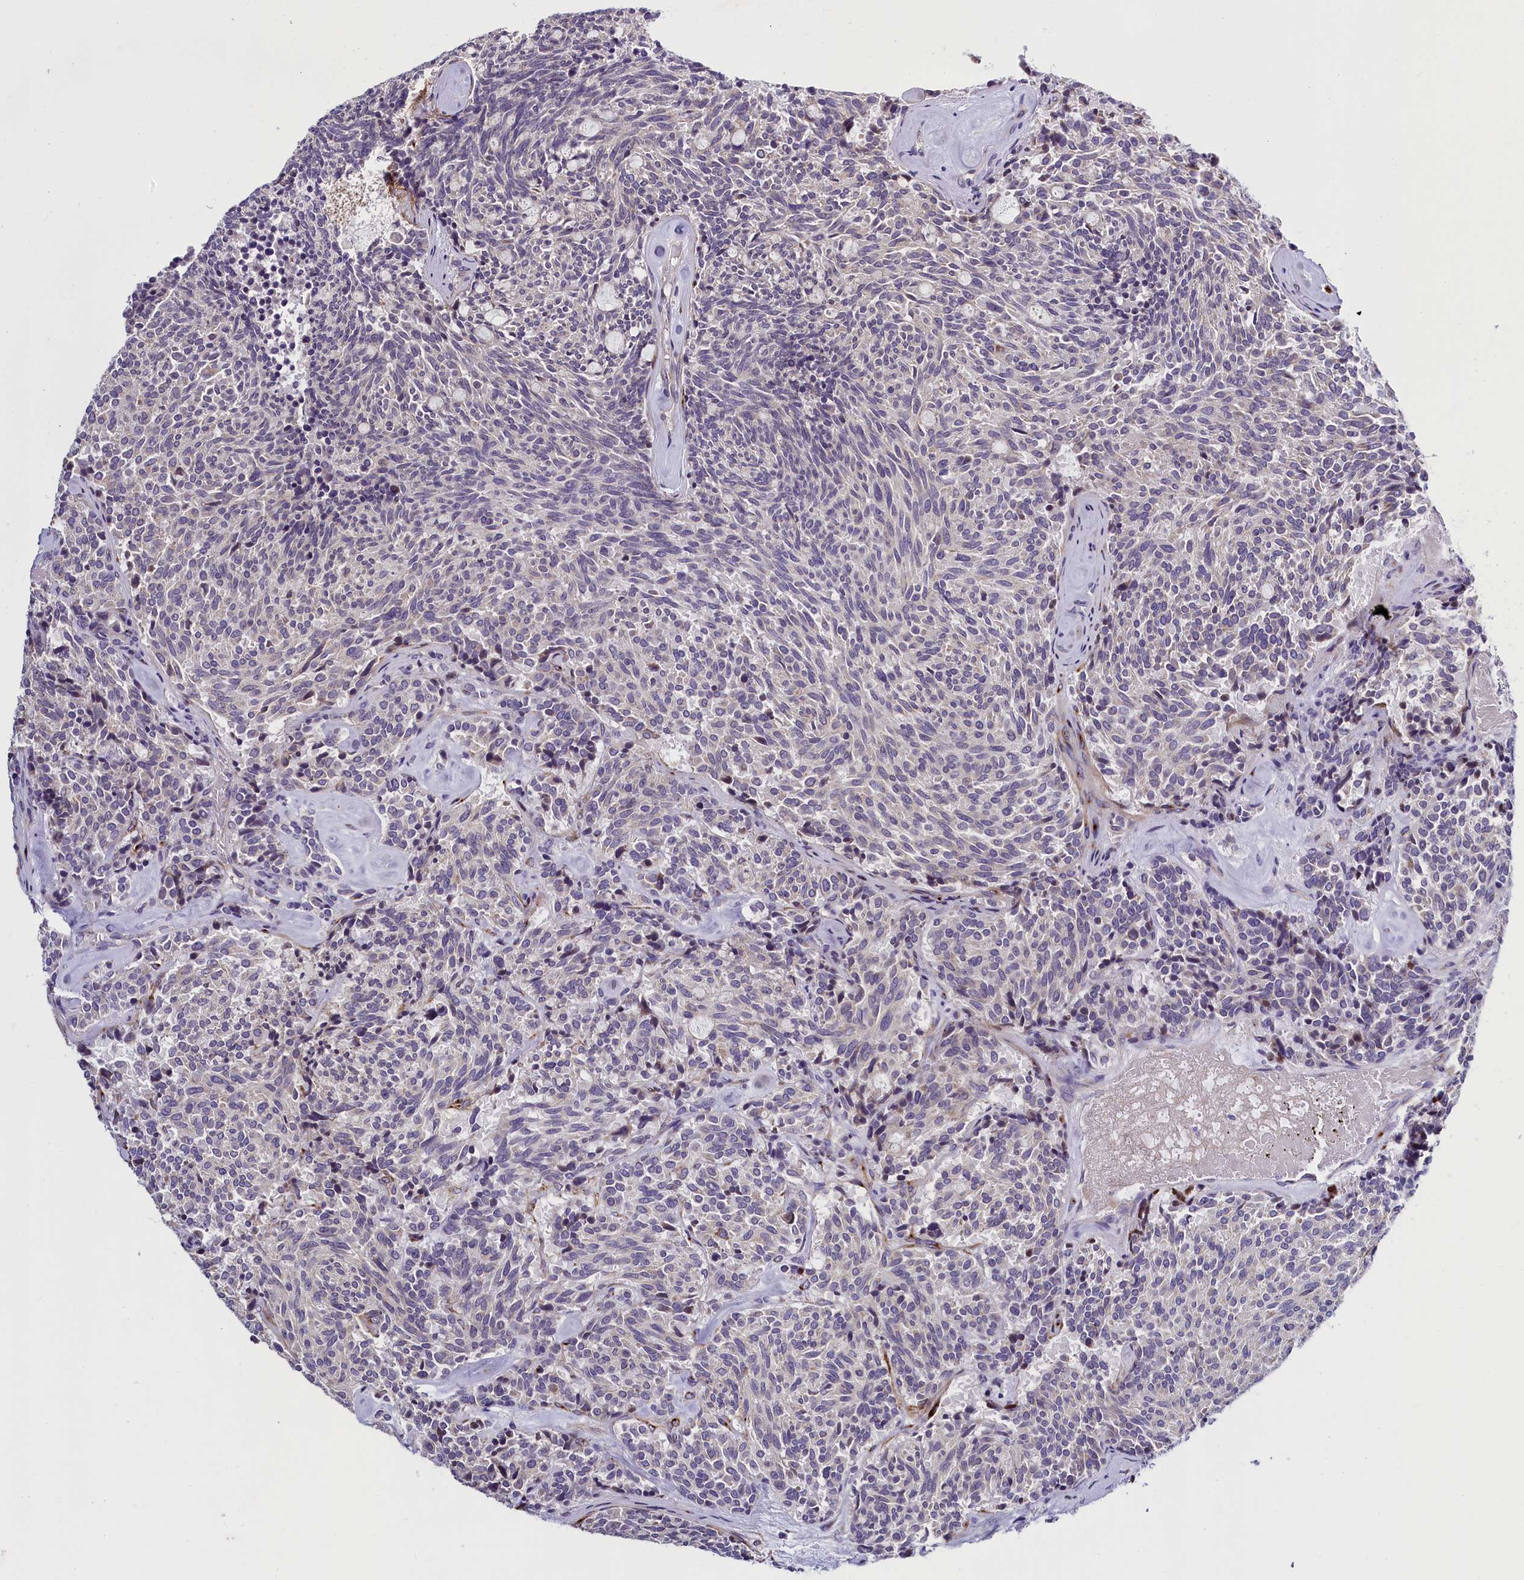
{"staining": {"intensity": "negative", "quantity": "none", "location": "none"}, "tissue": "carcinoid", "cell_type": "Tumor cells", "image_type": "cancer", "snomed": [{"axis": "morphology", "description": "Carcinoid, malignant, NOS"}, {"axis": "topography", "description": "Pancreas"}], "caption": "Immunohistochemistry of carcinoid exhibits no positivity in tumor cells.", "gene": "MRC2", "patient": {"sex": "female", "age": 54}}